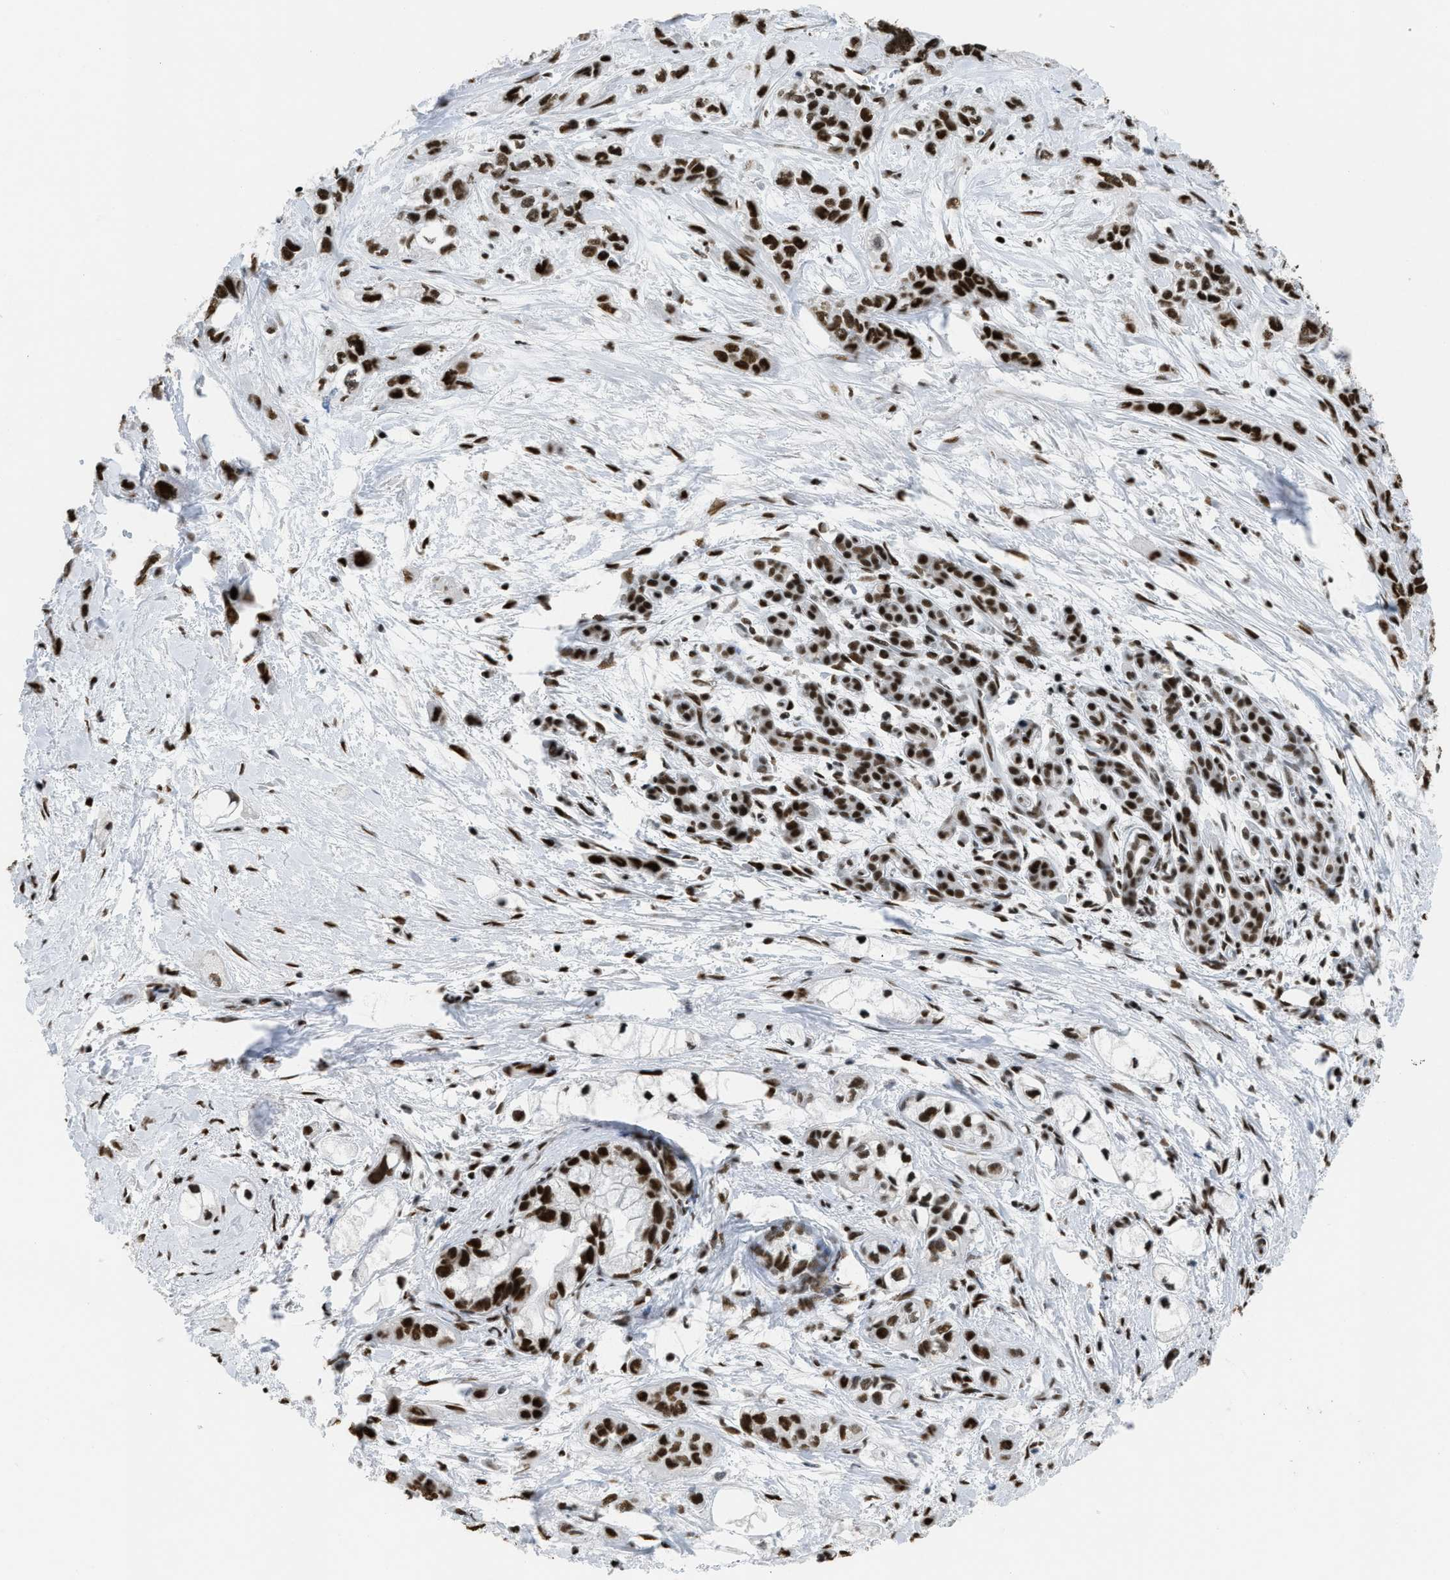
{"staining": {"intensity": "strong", "quantity": ">75%", "location": "nuclear"}, "tissue": "pancreatic cancer", "cell_type": "Tumor cells", "image_type": "cancer", "snomed": [{"axis": "morphology", "description": "Adenocarcinoma, NOS"}, {"axis": "topography", "description": "Pancreas"}], "caption": "The image reveals staining of adenocarcinoma (pancreatic), revealing strong nuclear protein expression (brown color) within tumor cells.", "gene": "SCAF4", "patient": {"sex": "male", "age": 74}}